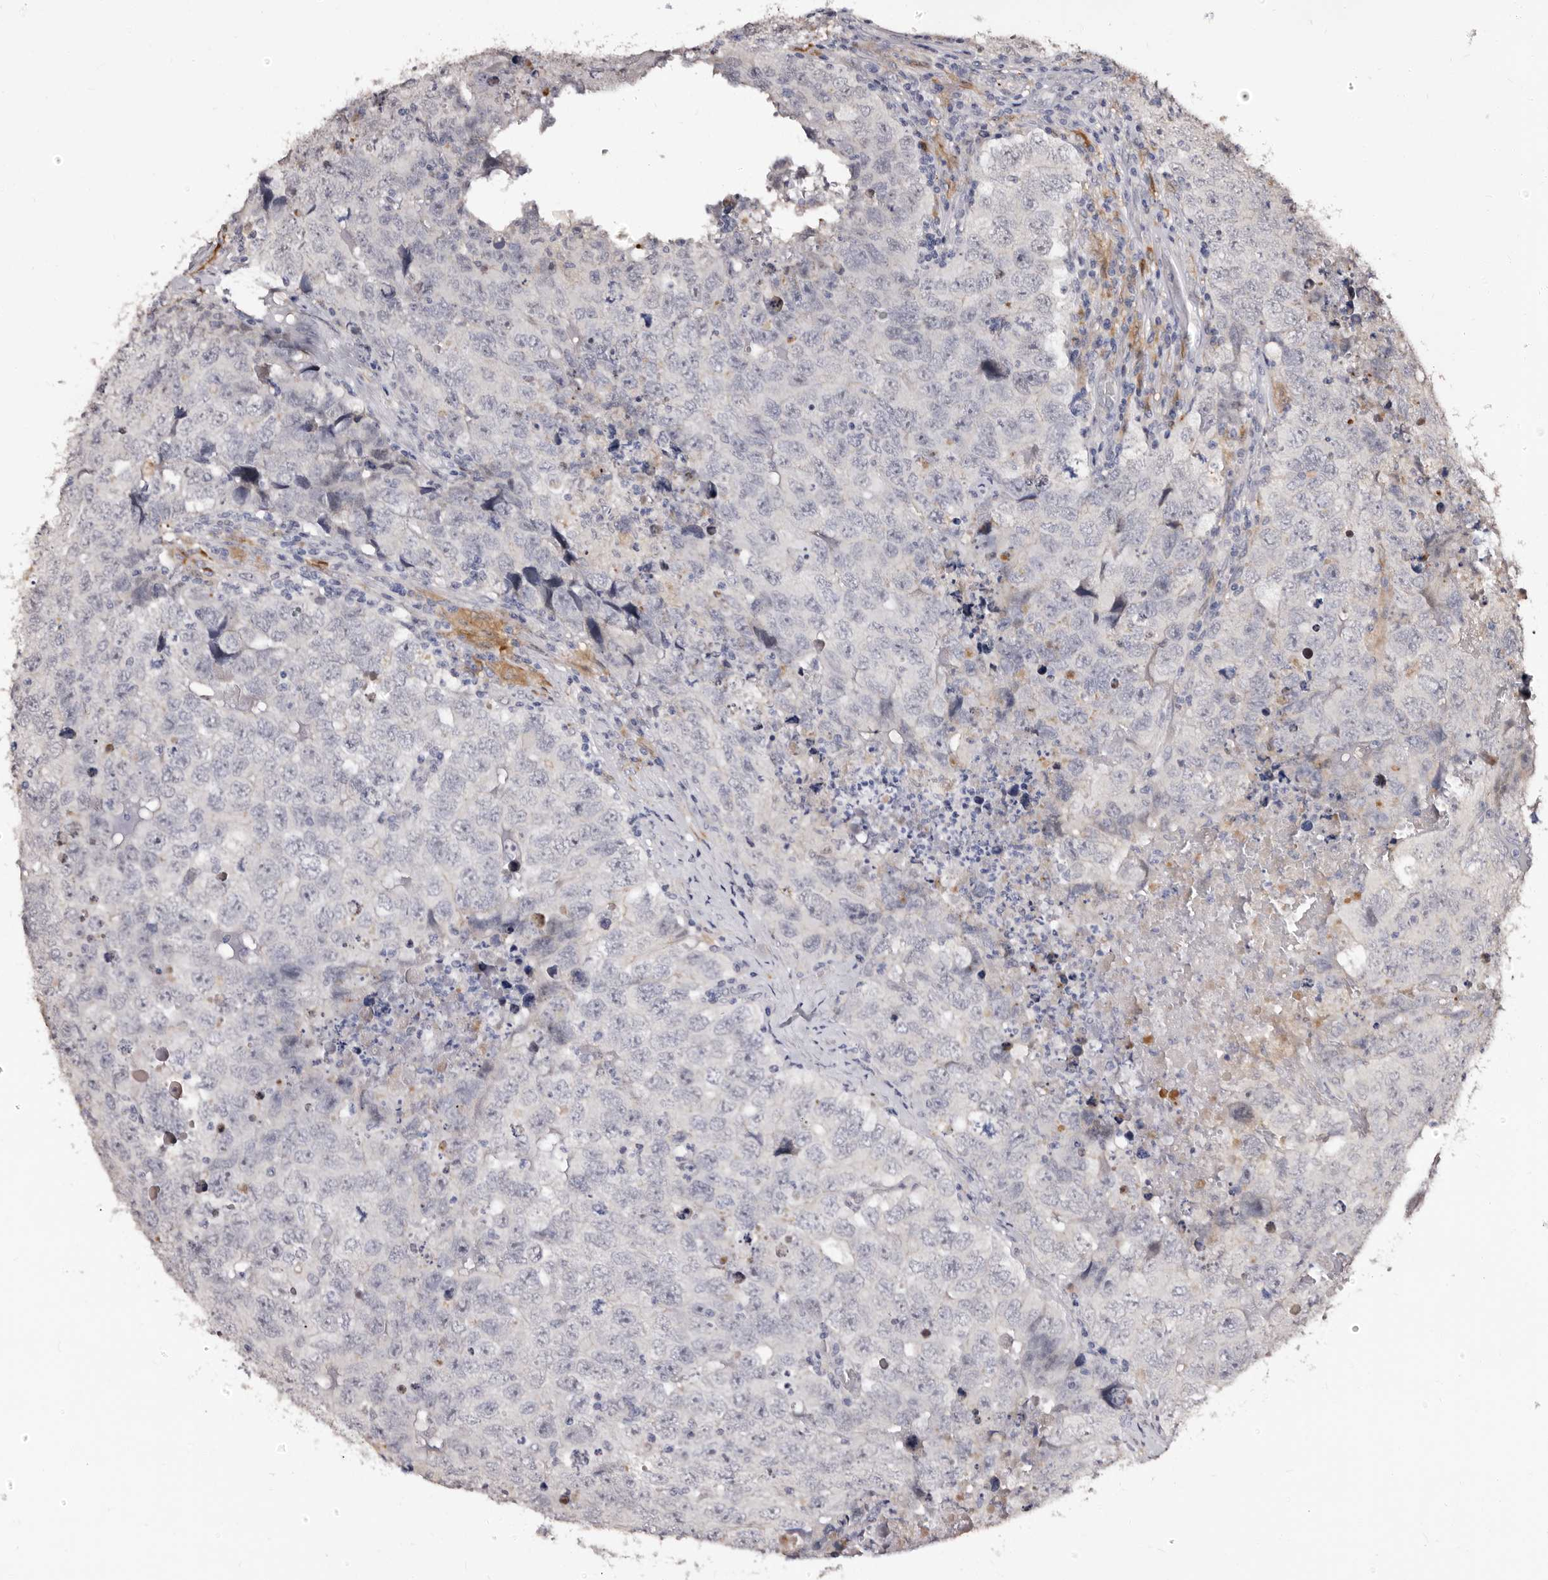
{"staining": {"intensity": "negative", "quantity": "none", "location": "none"}, "tissue": "testis cancer", "cell_type": "Tumor cells", "image_type": "cancer", "snomed": [{"axis": "morphology", "description": "Seminoma, NOS"}, {"axis": "morphology", "description": "Carcinoma, Embryonal, NOS"}, {"axis": "topography", "description": "Testis"}], "caption": "There is no significant staining in tumor cells of testis seminoma.", "gene": "PTAFR", "patient": {"sex": "male", "age": 43}}